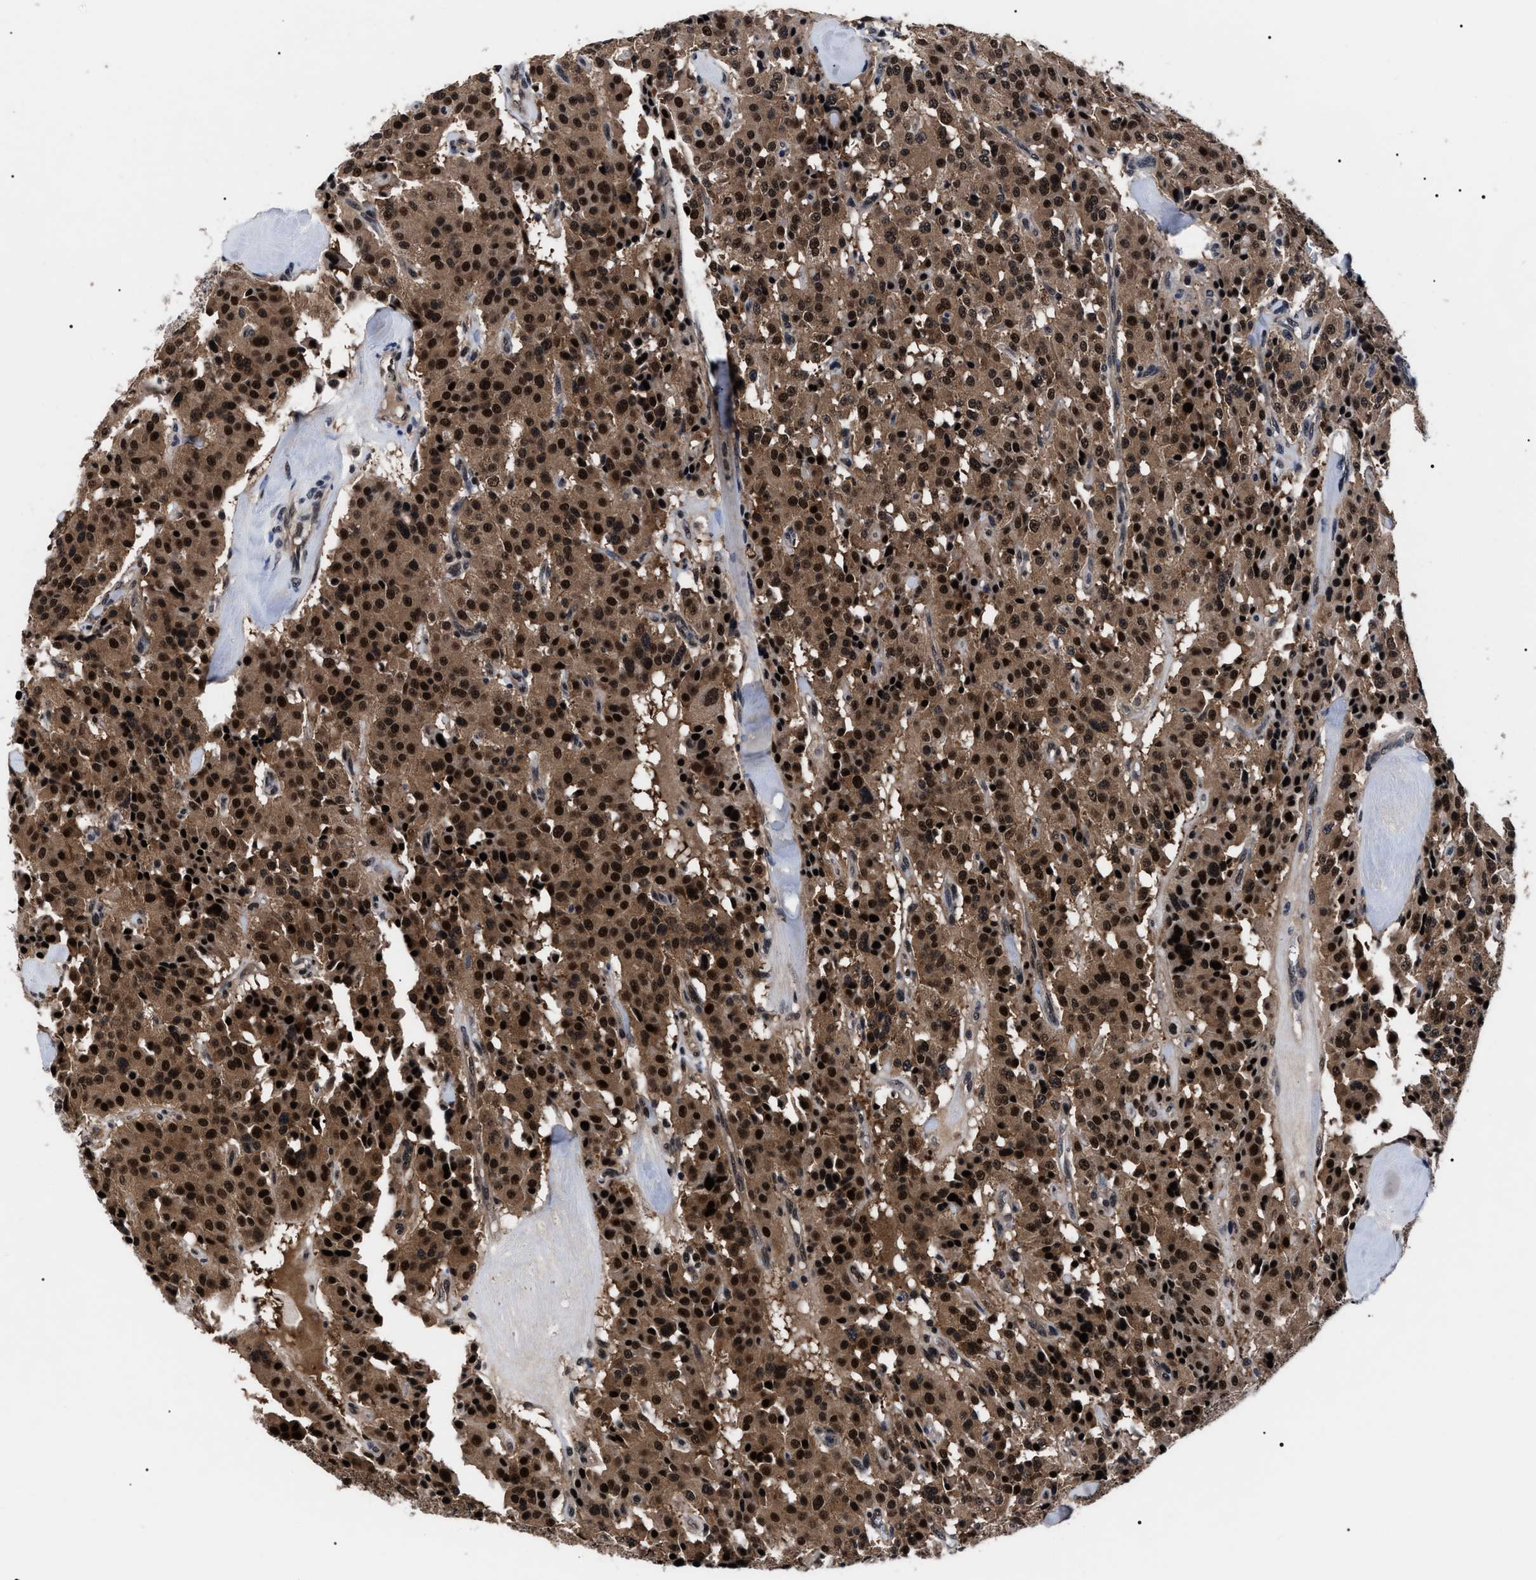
{"staining": {"intensity": "strong", "quantity": ">75%", "location": "cytoplasmic/membranous,nuclear"}, "tissue": "carcinoid", "cell_type": "Tumor cells", "image_type": "cancer", "snomed": [{"axis": "morphology", "description": "Carcinoid, malignant, NOS"}, {"axis": "topography", "description": "Lung"}], "caption": "Immunohistochemistry image of neoplastic tissue: human carcinoid stained using immunohistochemistry (IHC) demonstrates high levels of strong protein expression localized specifically in the cytoplasmic/membranous and nuclear of tumor cells, appearing as a cytoplasmic/membranous and nuclear brown color.", "gene": "CSNK2A1", "patient": {"sex": "male", "age": 30}}